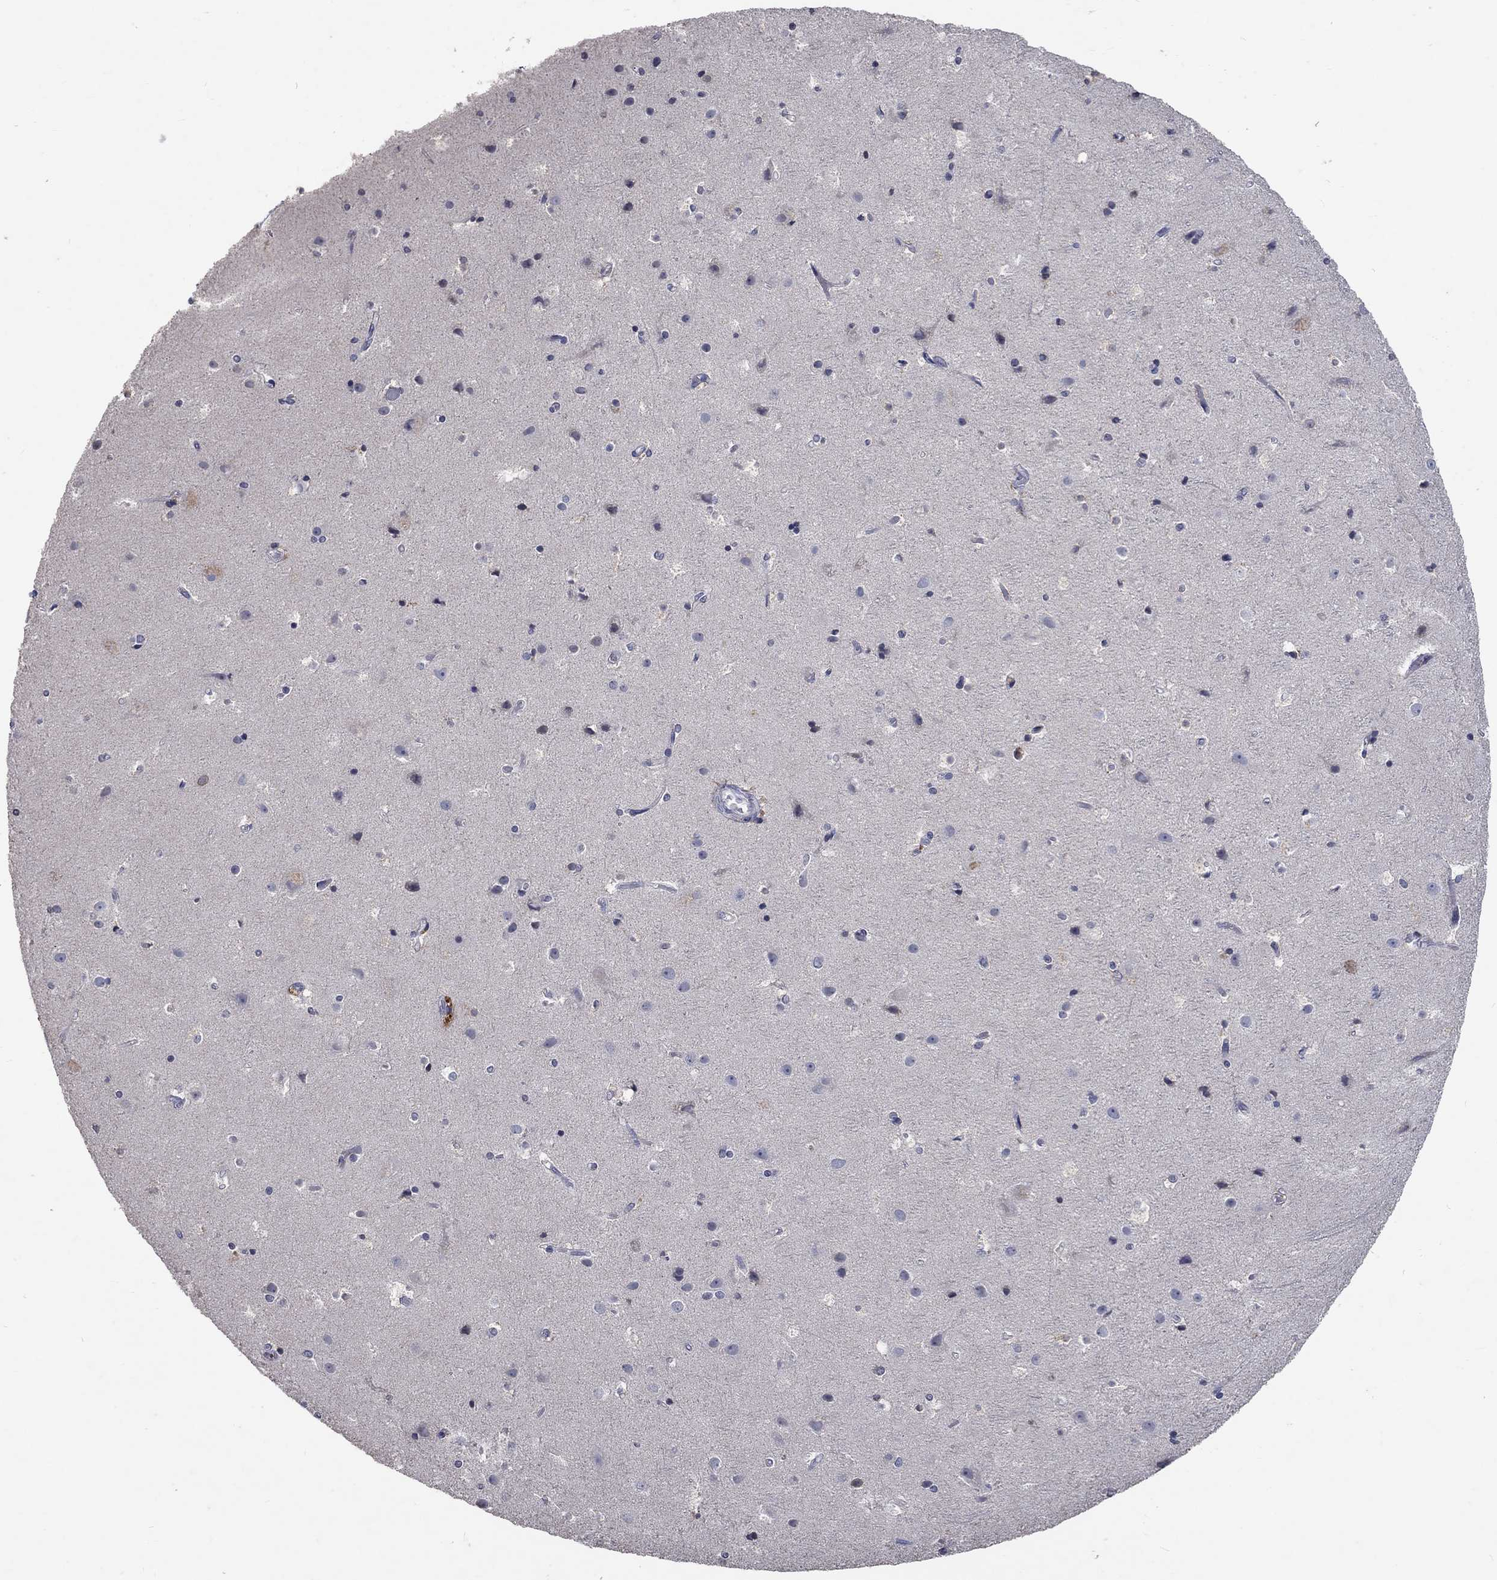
{"staining": {"intensity": "negative", "quantity": "none", "location": "none"}, "tissue": "cerebral cortex", "cell_type": "Endothelial cells", "image_type": "normal", "snomed": [{"axis": "morphology", "description": "Normal tissue, NOS"}, {"axis": "topography", "description": "Cerebral cortex"}], "caption": "This is an IHC micrograph of normal cerebral cortex. There is no staining in endothelial cells.", "gene": "TMEM169", "patient": {"sex": "female", "age": 52}}